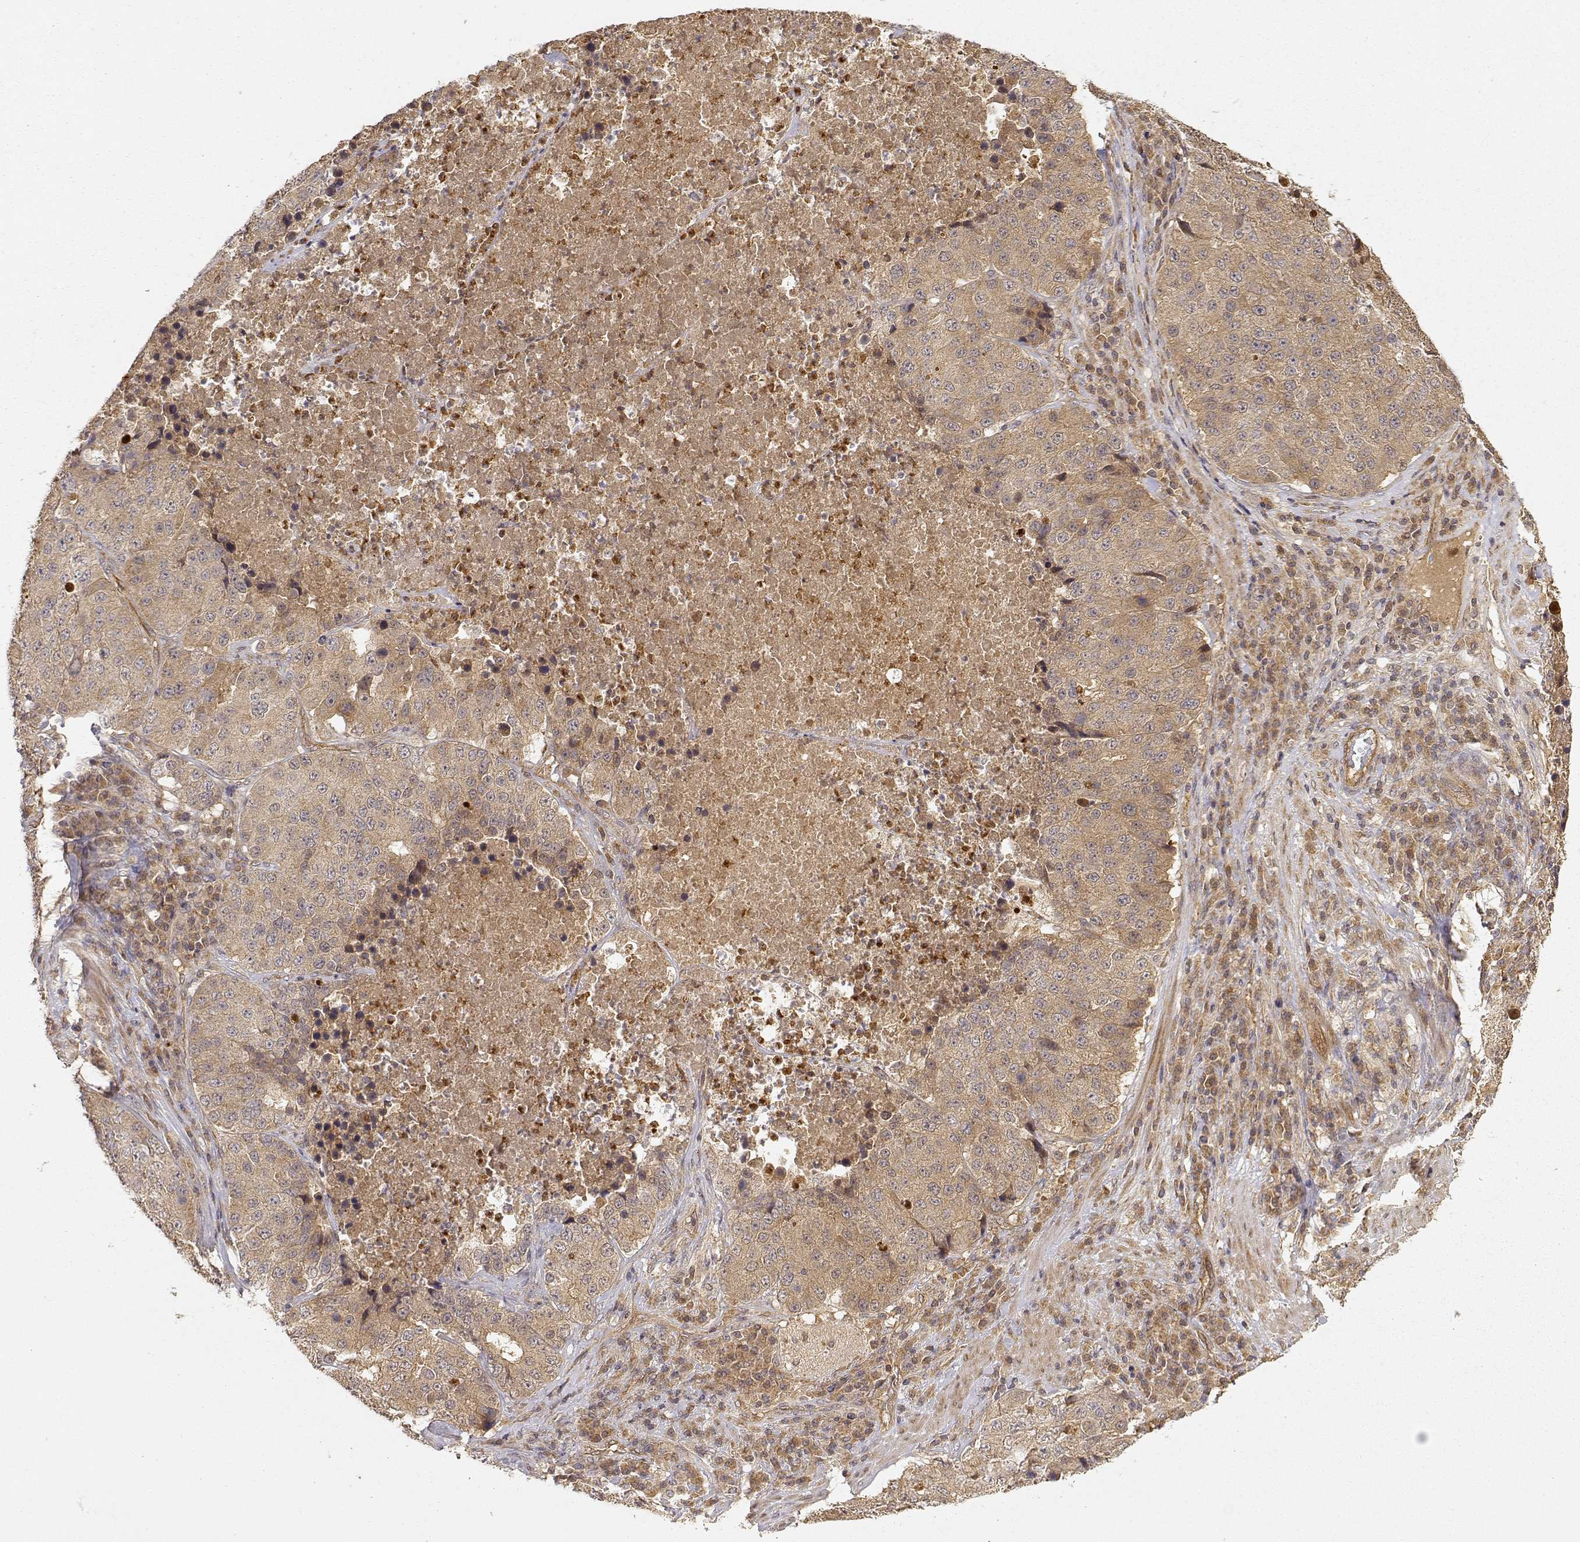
{"staining": {"intensity": "weak", "quantity": ">75%", "location": "cytoplasmic/membranous"}, "tissue": "stomach cancer", "cell_type": "Tumor cells", "image_type": "cancer", "snomed": [{"axis": "morphology", "description": "Adenocarcinoma, NOS"}, {"axis": "topography", "description": "Stomach"}], "caption": "Protein staining of stomach cancer tissue demonstrates weak cytoplasmic/membranous expression in approximately >75% of tumor cells. The staining is performed using DAB brown chromogen to label protein expression. The nuclei are counter-stained blue using hematoxylin.", "gene": "CDK5RAP2", "patient": {"sex": "male", "age": 71}}